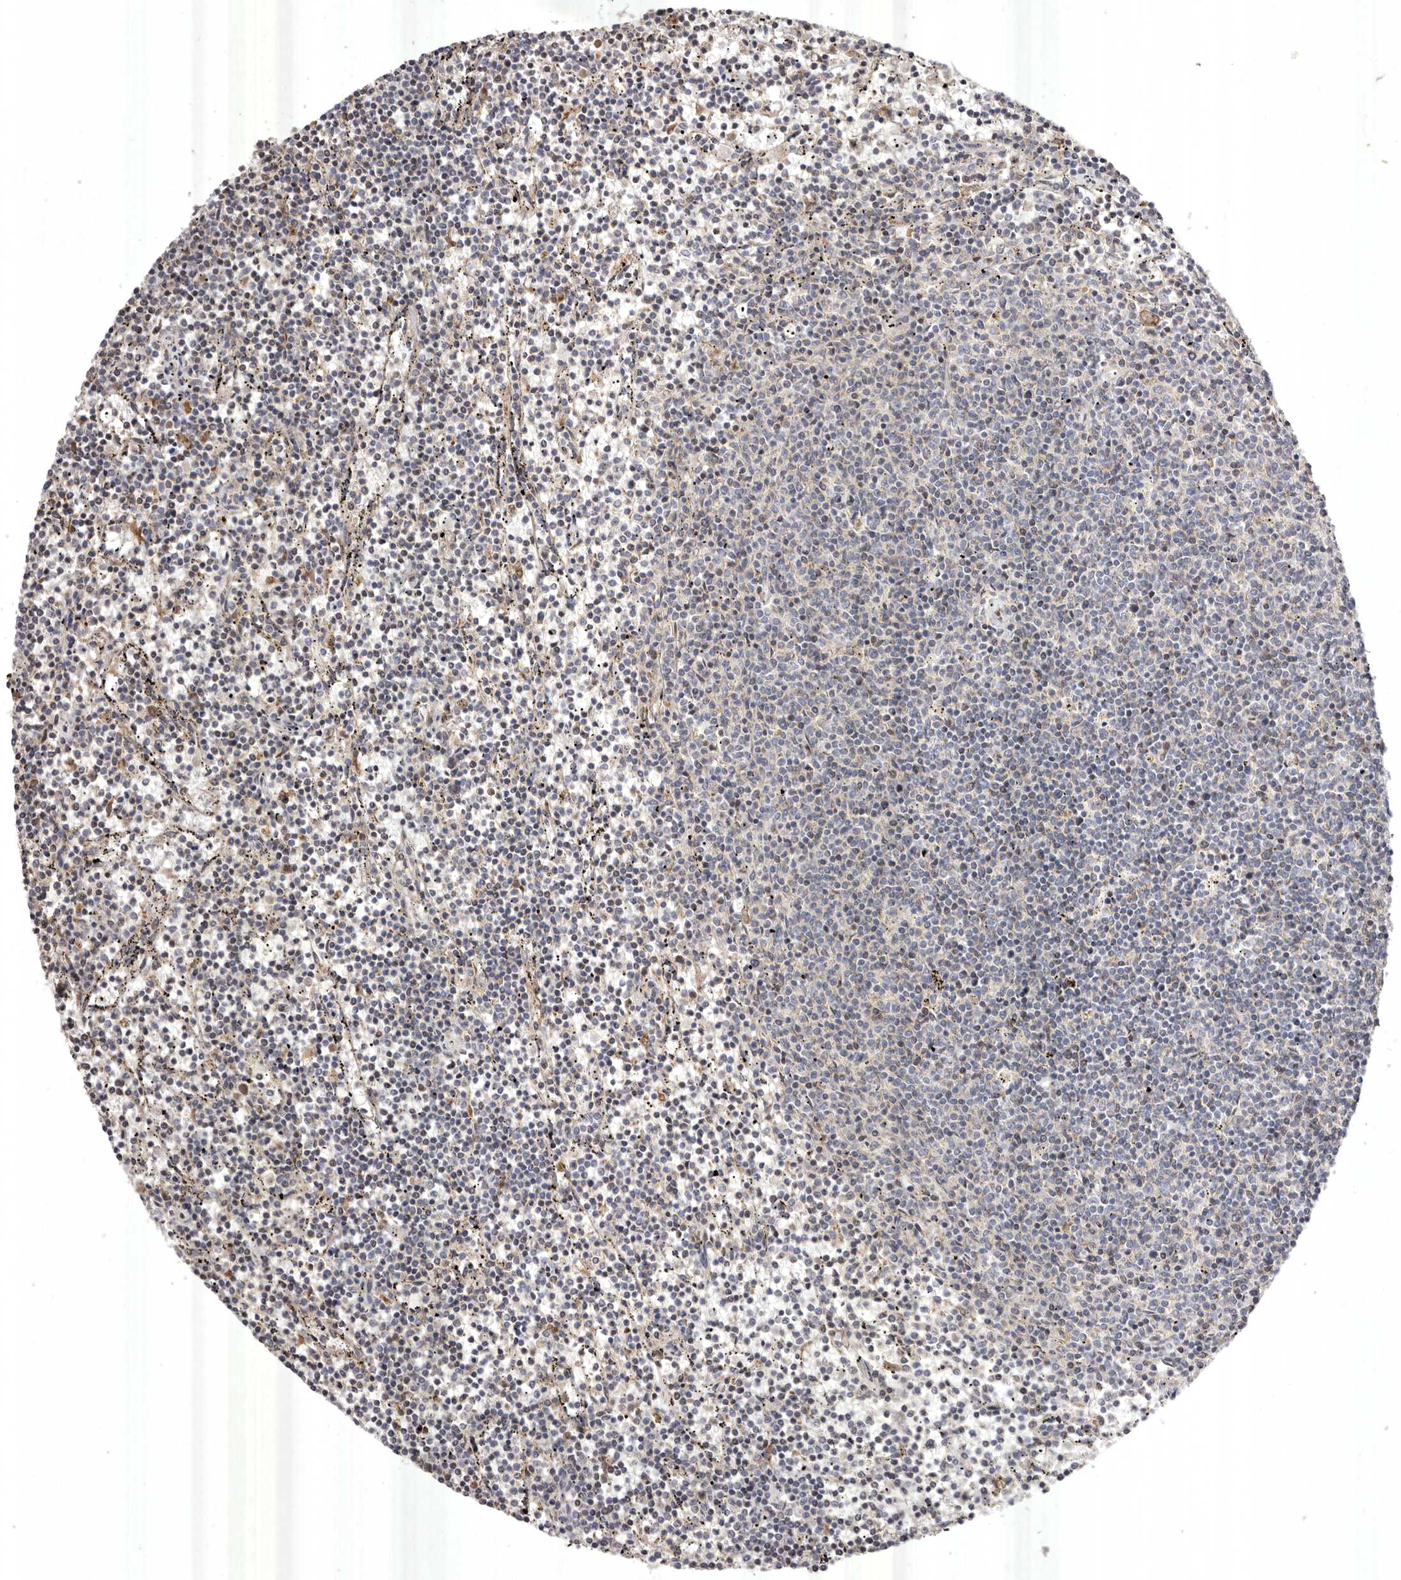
{"staining": {"intensity": "negative", "quantity": "none", "location": "none"}, "tissue": "lymphoma", "cell_type": "Tumor cells", "image_type": "cancer", "snomed": [{"axis": "morphology", "description": "Malignant lymphoma, non-Hodgkin's type, Low grade"}, {"axis": "topography", "description": "Spleen"}], "caption": "IHC photomicrograph of lymphoma stained for a protein (brown), which reveals no staining in tumor cells.", "gene": "USP24", "patient": {"sex": "female", "age": 50}}